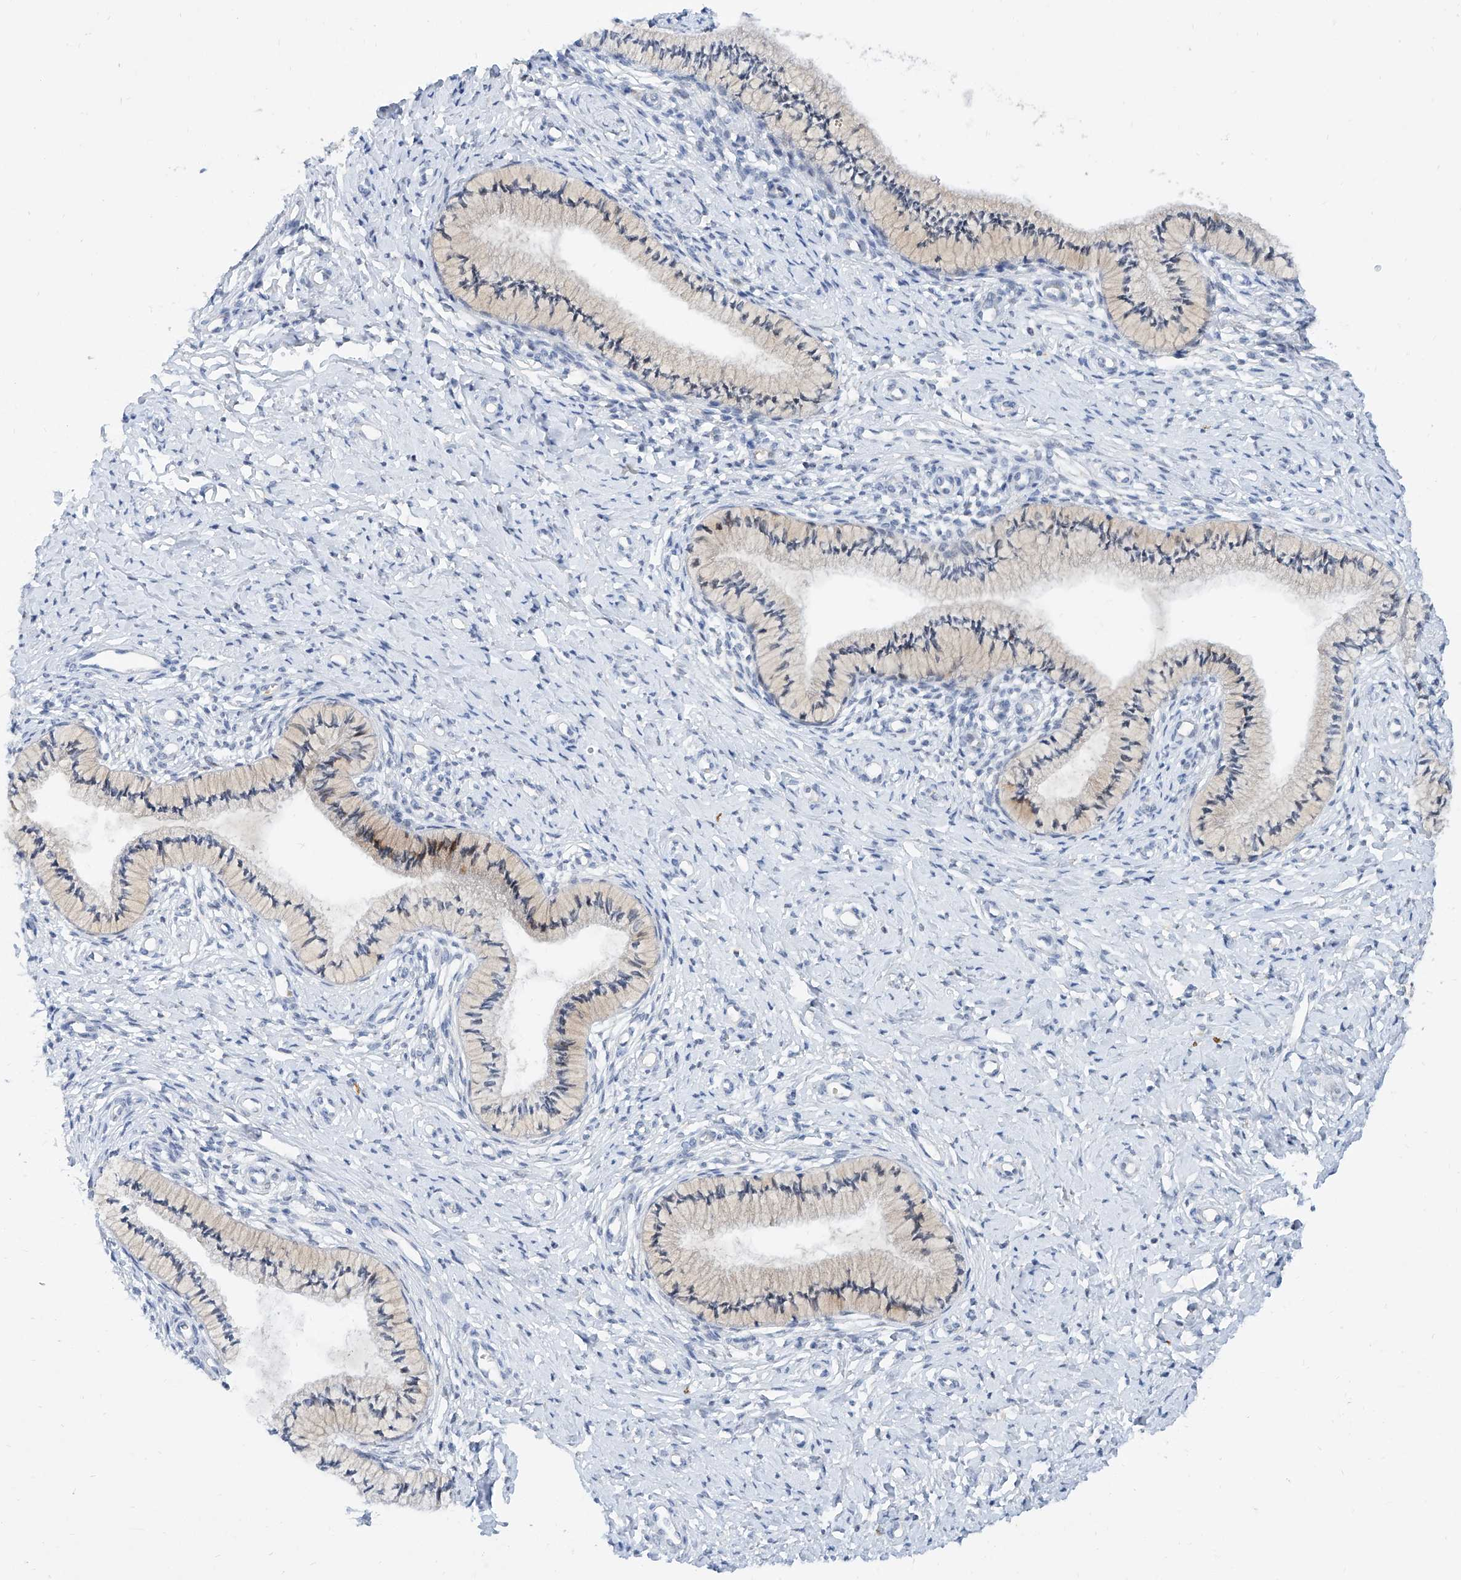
{"staining": {"intensity": "weak", "quantity": "<25%", "location": "cytoplasmic/membranous"}, "tissue": "cervix", "cell_type": "Glandular cells", "image_type": "normal", "snomed": [{"axis": "morphology", "description": "Normal tissue, NOS"}, {"axis": "topography", "description": "Cervix"}], "caption": "DAB (3,3'-diaminobenzidine) immunohistochemical staining of benign human cervix shows no significant staining in glandular cells.", "gene": "BPTF", "patient": {"sex": "female", "age": 36}}